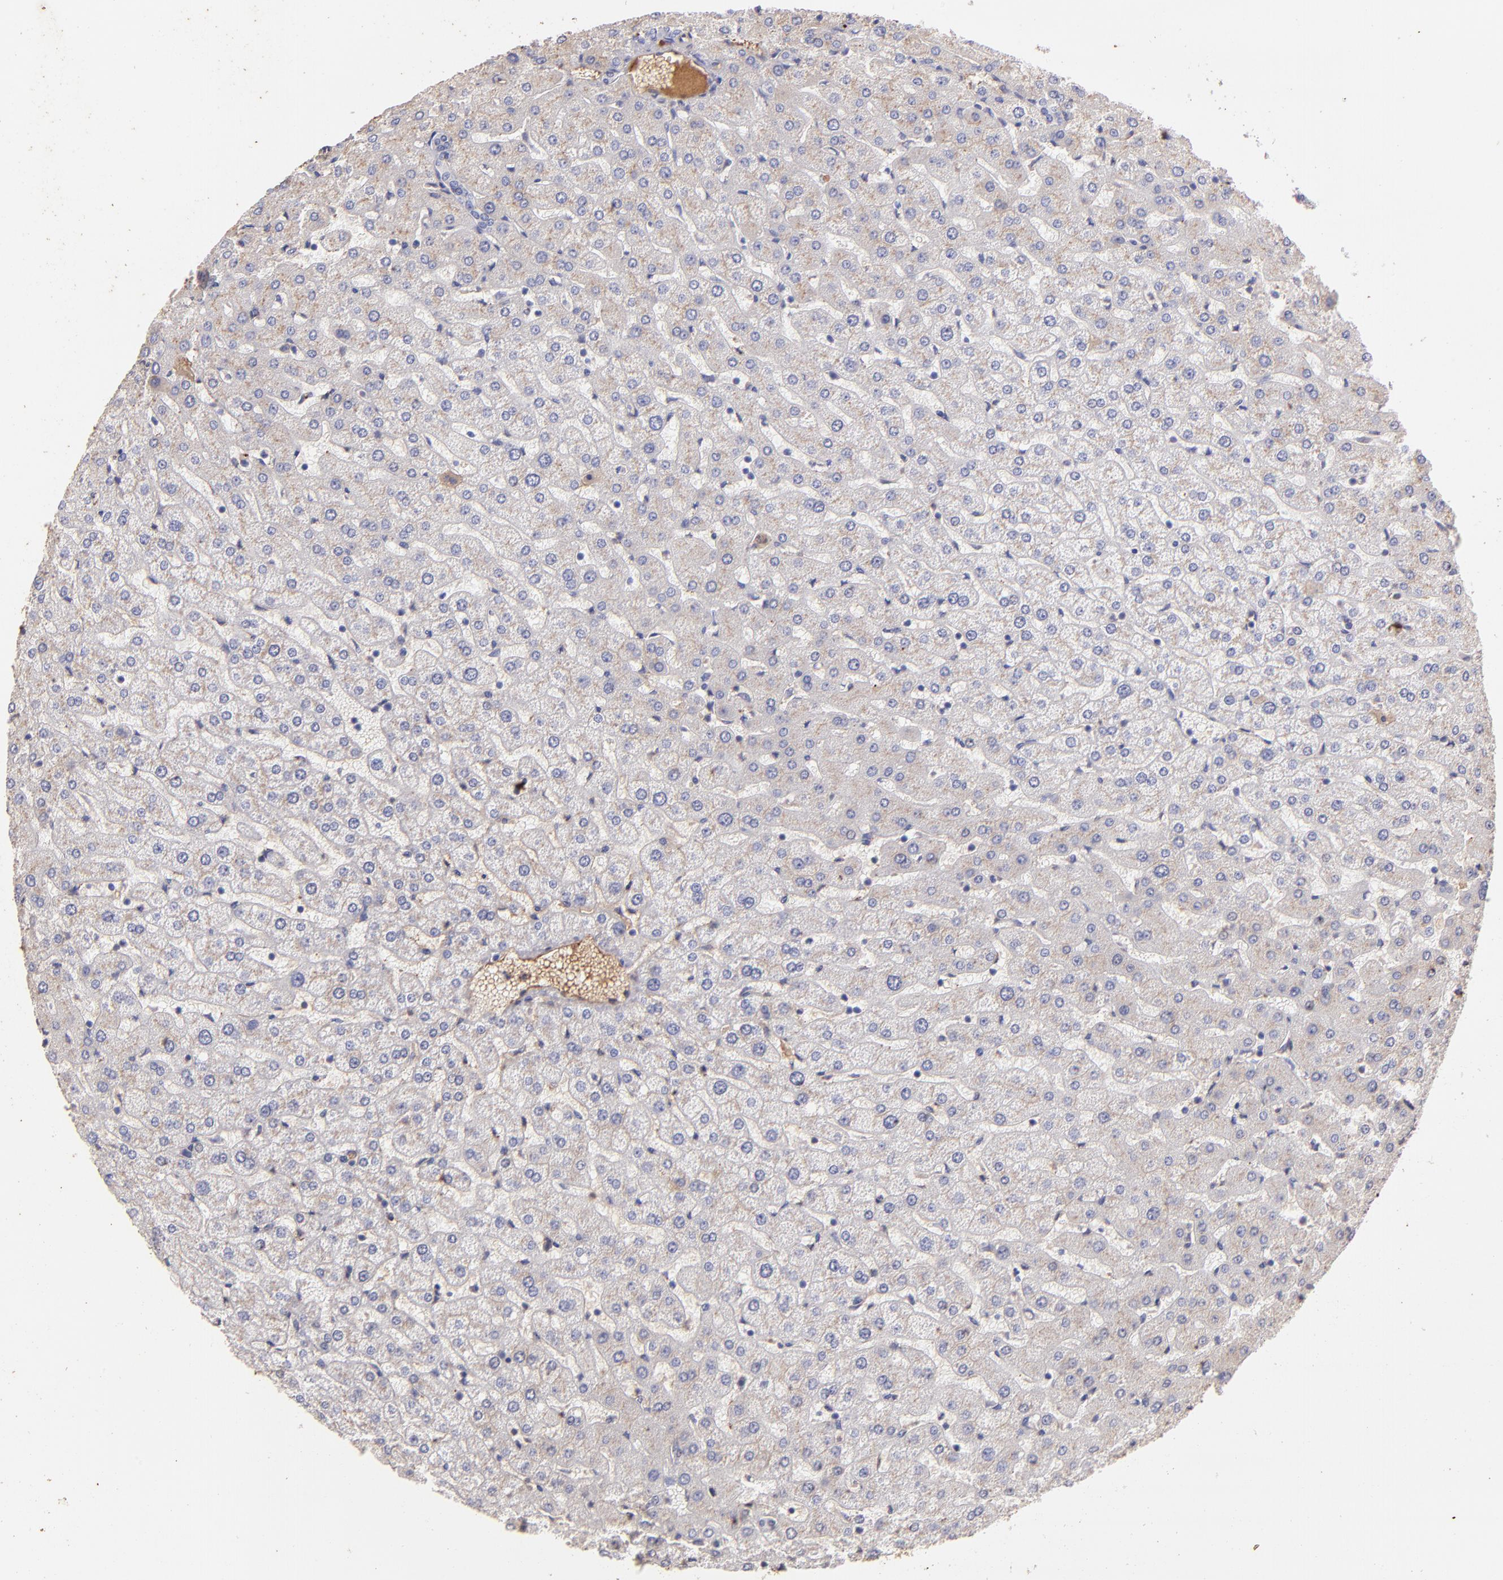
{"staining": {"intensity": "negative", "quantity": "none", "location": "none"}, "tissue": "liver", "cell_type": "Cholangiocytes", "image_type": "normal", "snomed": [{"axis": "morphology", "description": "Normal tissue, NOS"}, {"axis": "morphology", "description": "Fibrosis, NOS"}, {"axis": "topography", "description": "Liver"}], "caption": "The histopathology image demonstrates no significant expression in cholangiocytes of liver.", "gene": "FGB", "patient": {"sex": "female", "age": 29}}